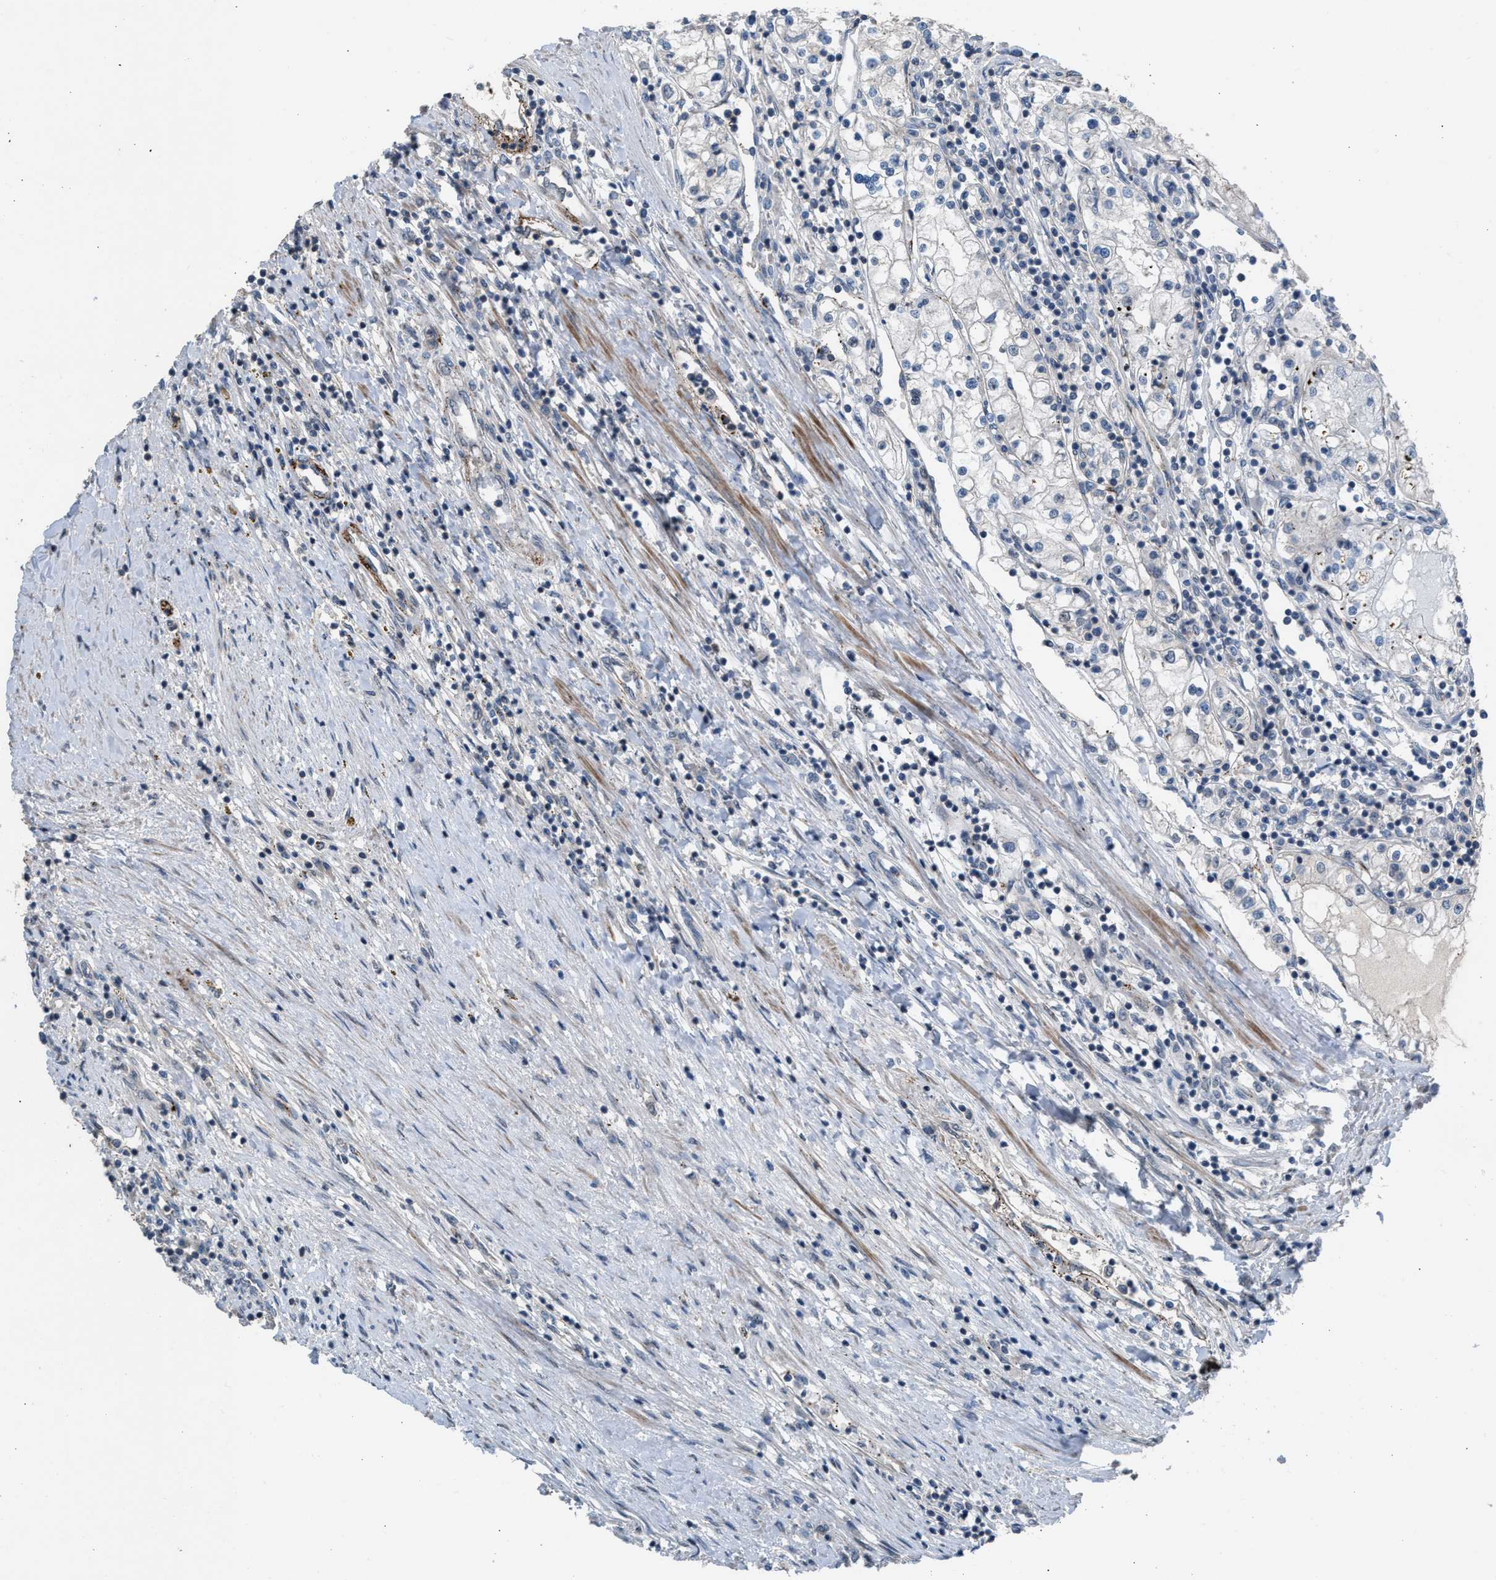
{"staining": {"intensity": "weak", "quantity": "<25%", "location": "nuclear"}, "tissue": "renal cancer", "cell_type": "Tumor cells", "image_type": "cancer", "snomed": [{"axis": "morphology", "description": "Adenocarcinoma, NOS"}, {"axis": "topography", "description": "Kidney"}], "caption": "There is no significant positivity in tumor cells of renal cancer (adenocarcinoma). Nuclei are stained in blue.", "gene": "CRTC1", "patient": {"sex": "male", "age": 68}}